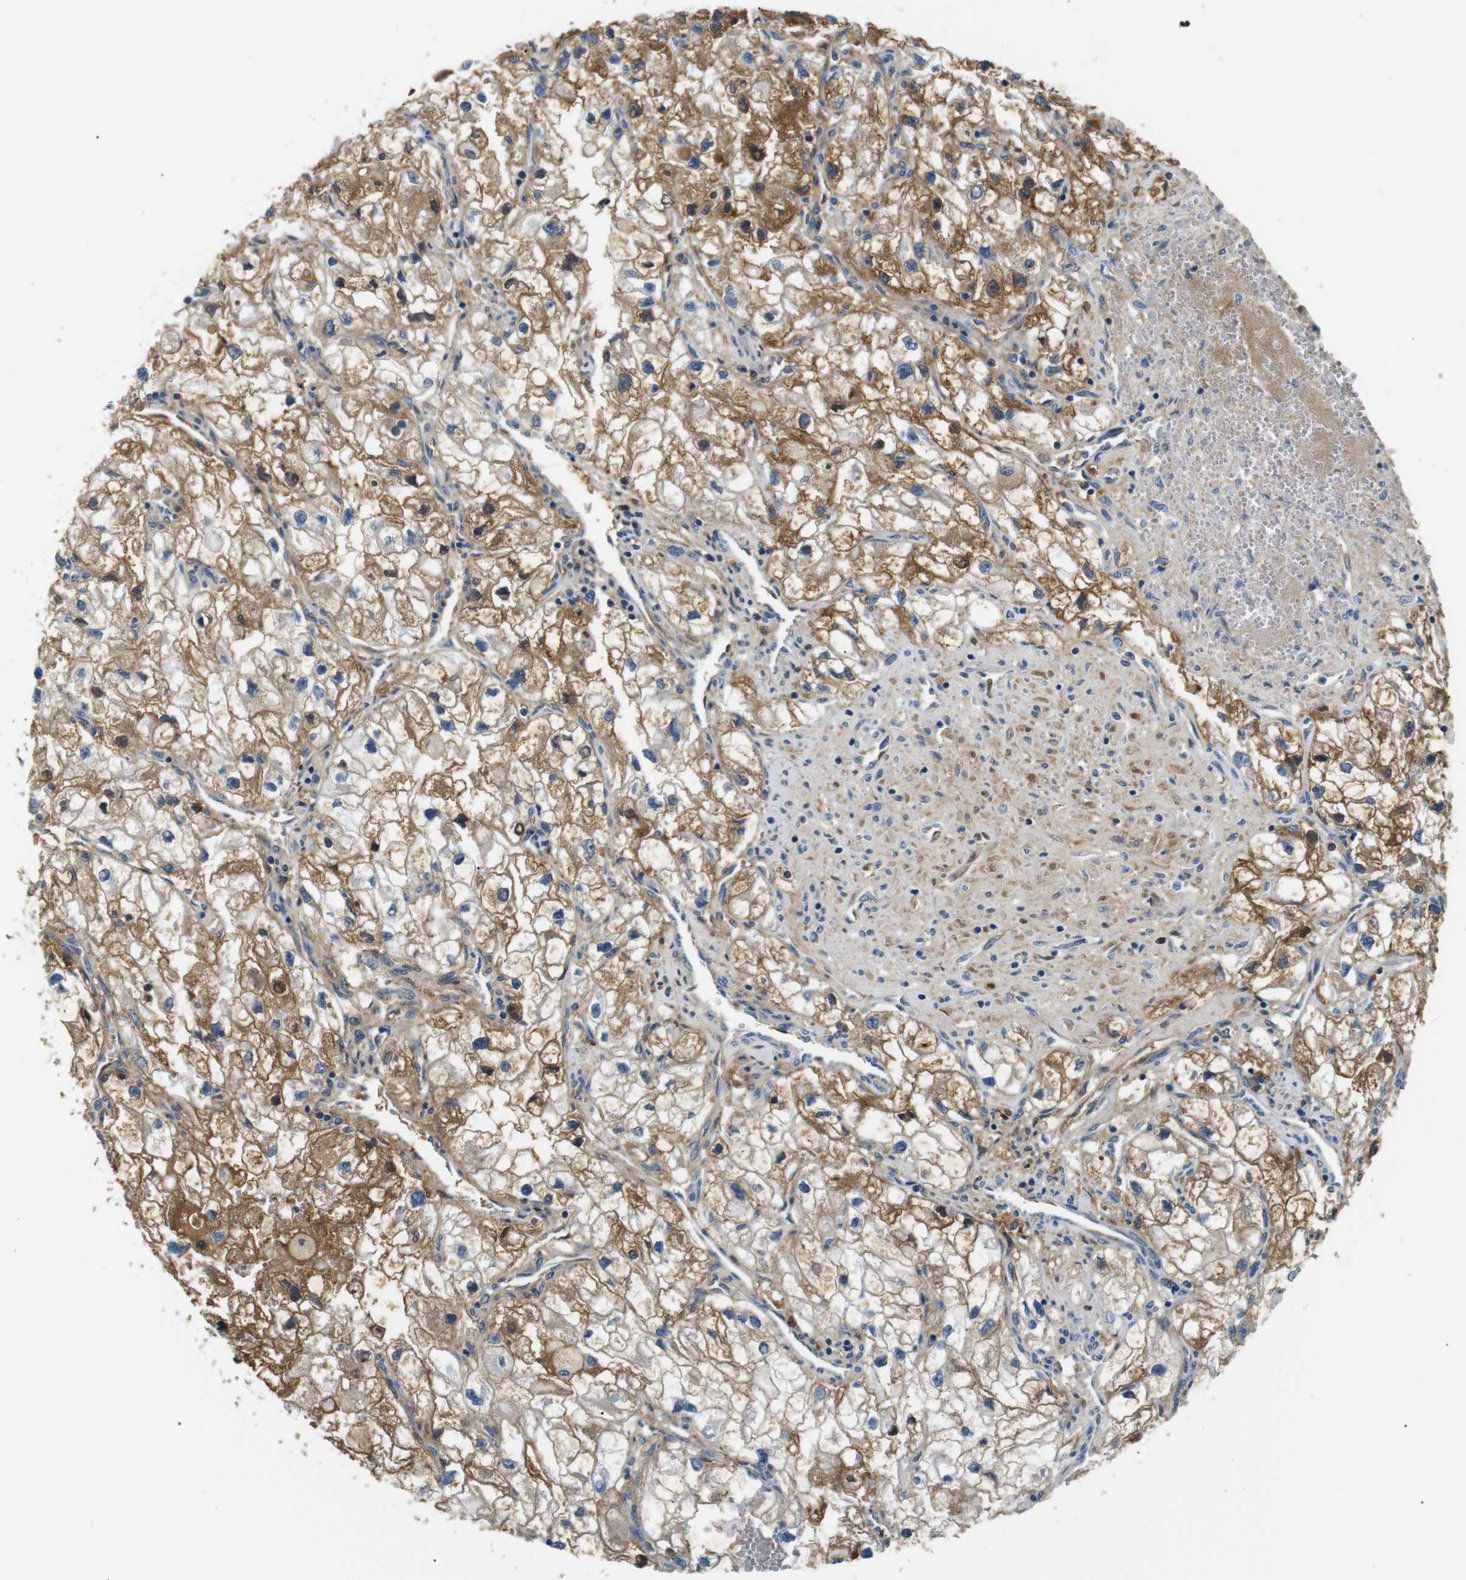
{"staining": {"intensity": "moderate", "quantity": ">75%", "location": "cytoplasmic/membranous,nuclear"}, "tissue": "renal cancer", "cell_type": "Tumor cells", "image_type": "cancer", "snomed": [{"axis": "morphology", "description": "Adenocarcinoma, NOS"}, {"axis": "topography", "description": "Kidney"}], "caption": "Immunohistochemical staining of human renal adenocarcinoma demonstrates medium levels of moderate cytoplasmic/membranous and nuclear staining in approximately >75% of tumor cells. (DAB IHC with brightfield microscopy, high magnification).", "gene": "LHCGR", "patient": {"sex": "female", "age": 70}}